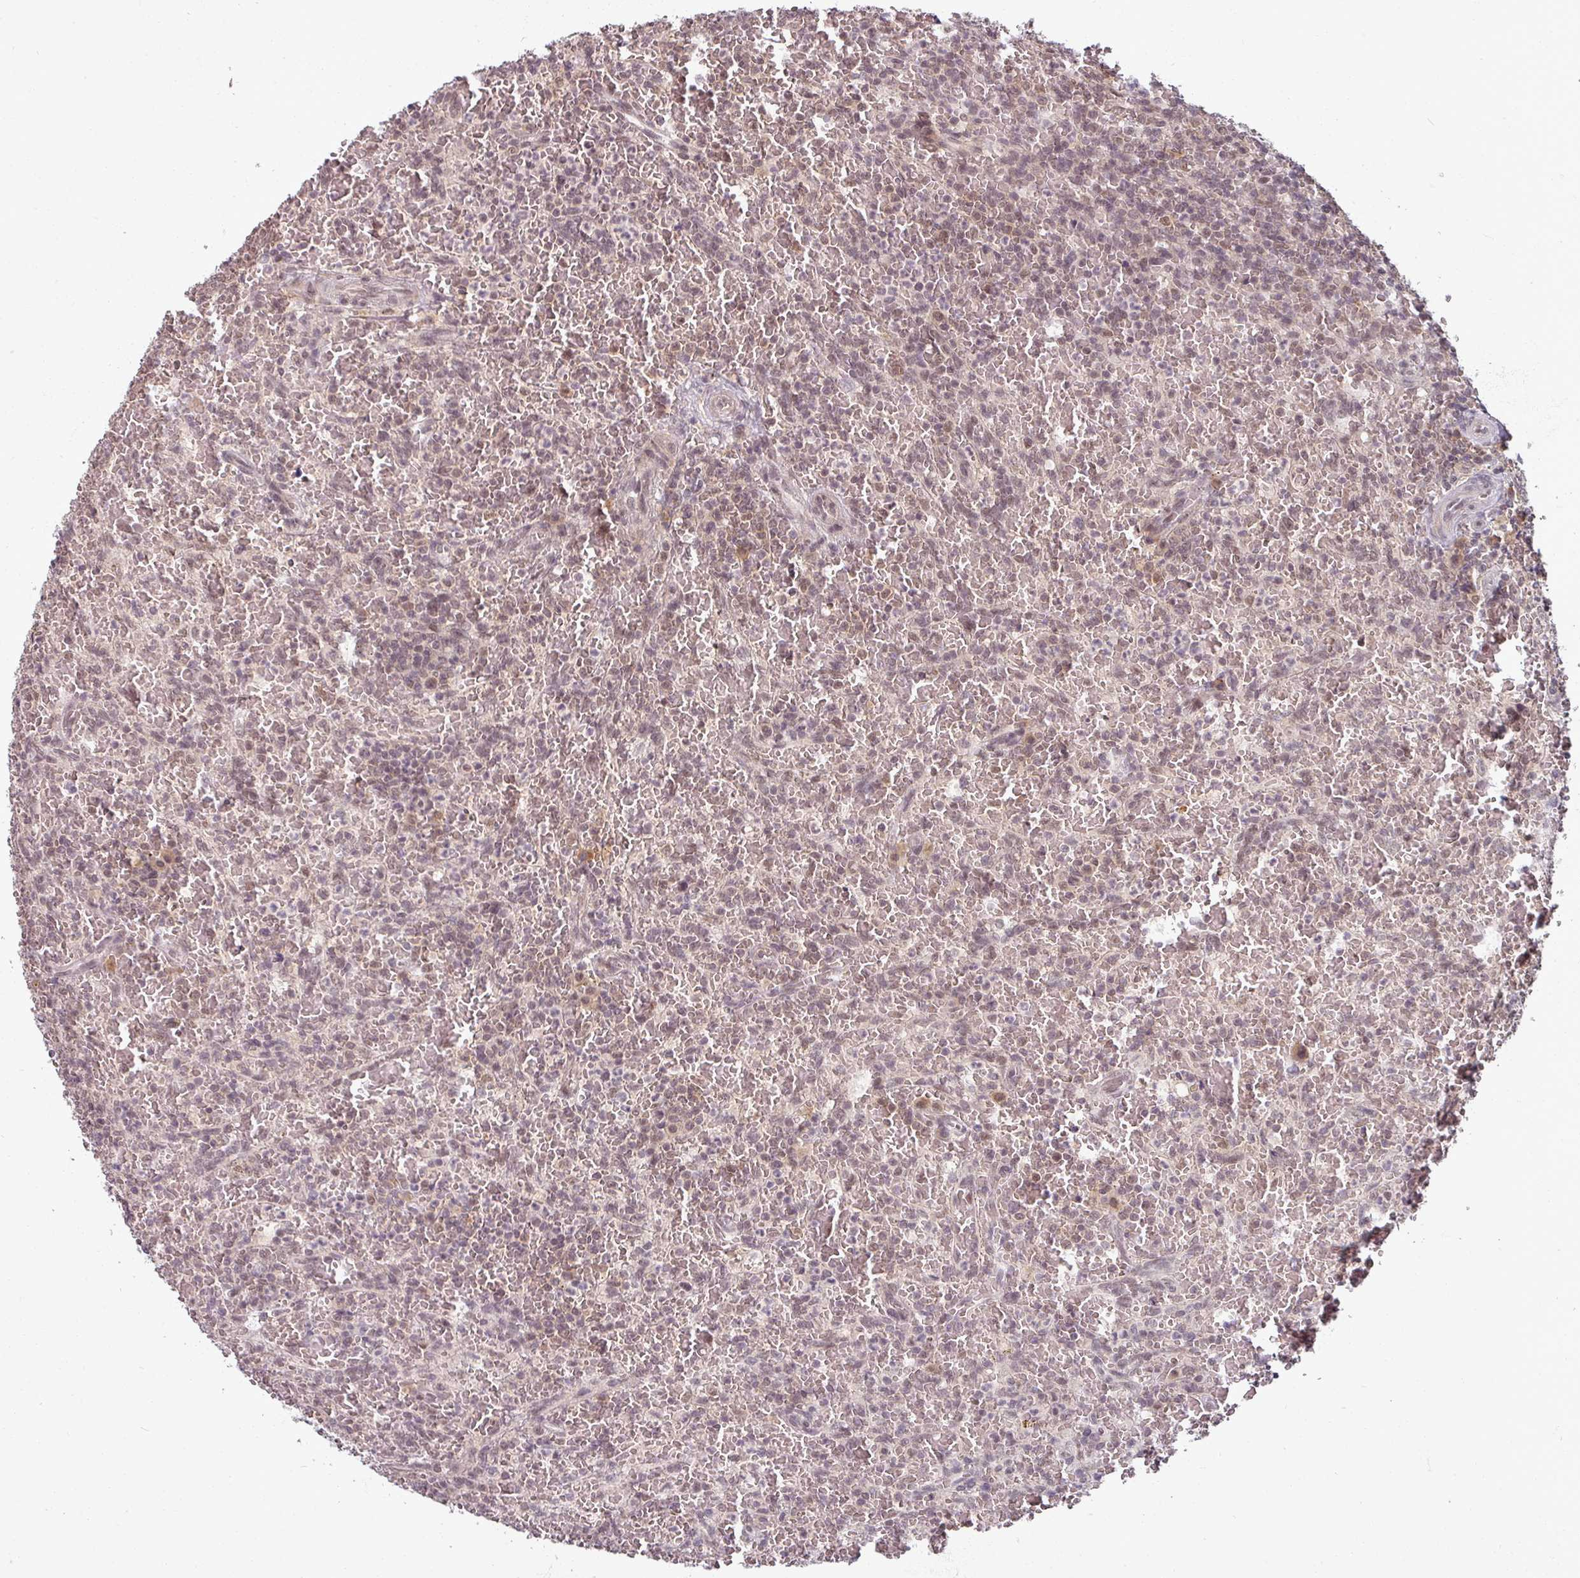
{"staining": {"intensity": "negative", "quantity": "none", "location": "none"}, "tissue": "lymphoma", "cell_type": "Tumor cells", "image_type": "cancer", "snomed": [{"axis": "morphology", "description": "Malignant lymphoma, non-Hodgkin's type, Low grade"}, {"axis": "topography", "description": "Spleen"}], "caption": "Immunohistochemistry (IHC) of lymphoma reveals no positivity in tumor cells.", "gene": "POLR2G", "patient": {"sex": "female", "age": 64}}